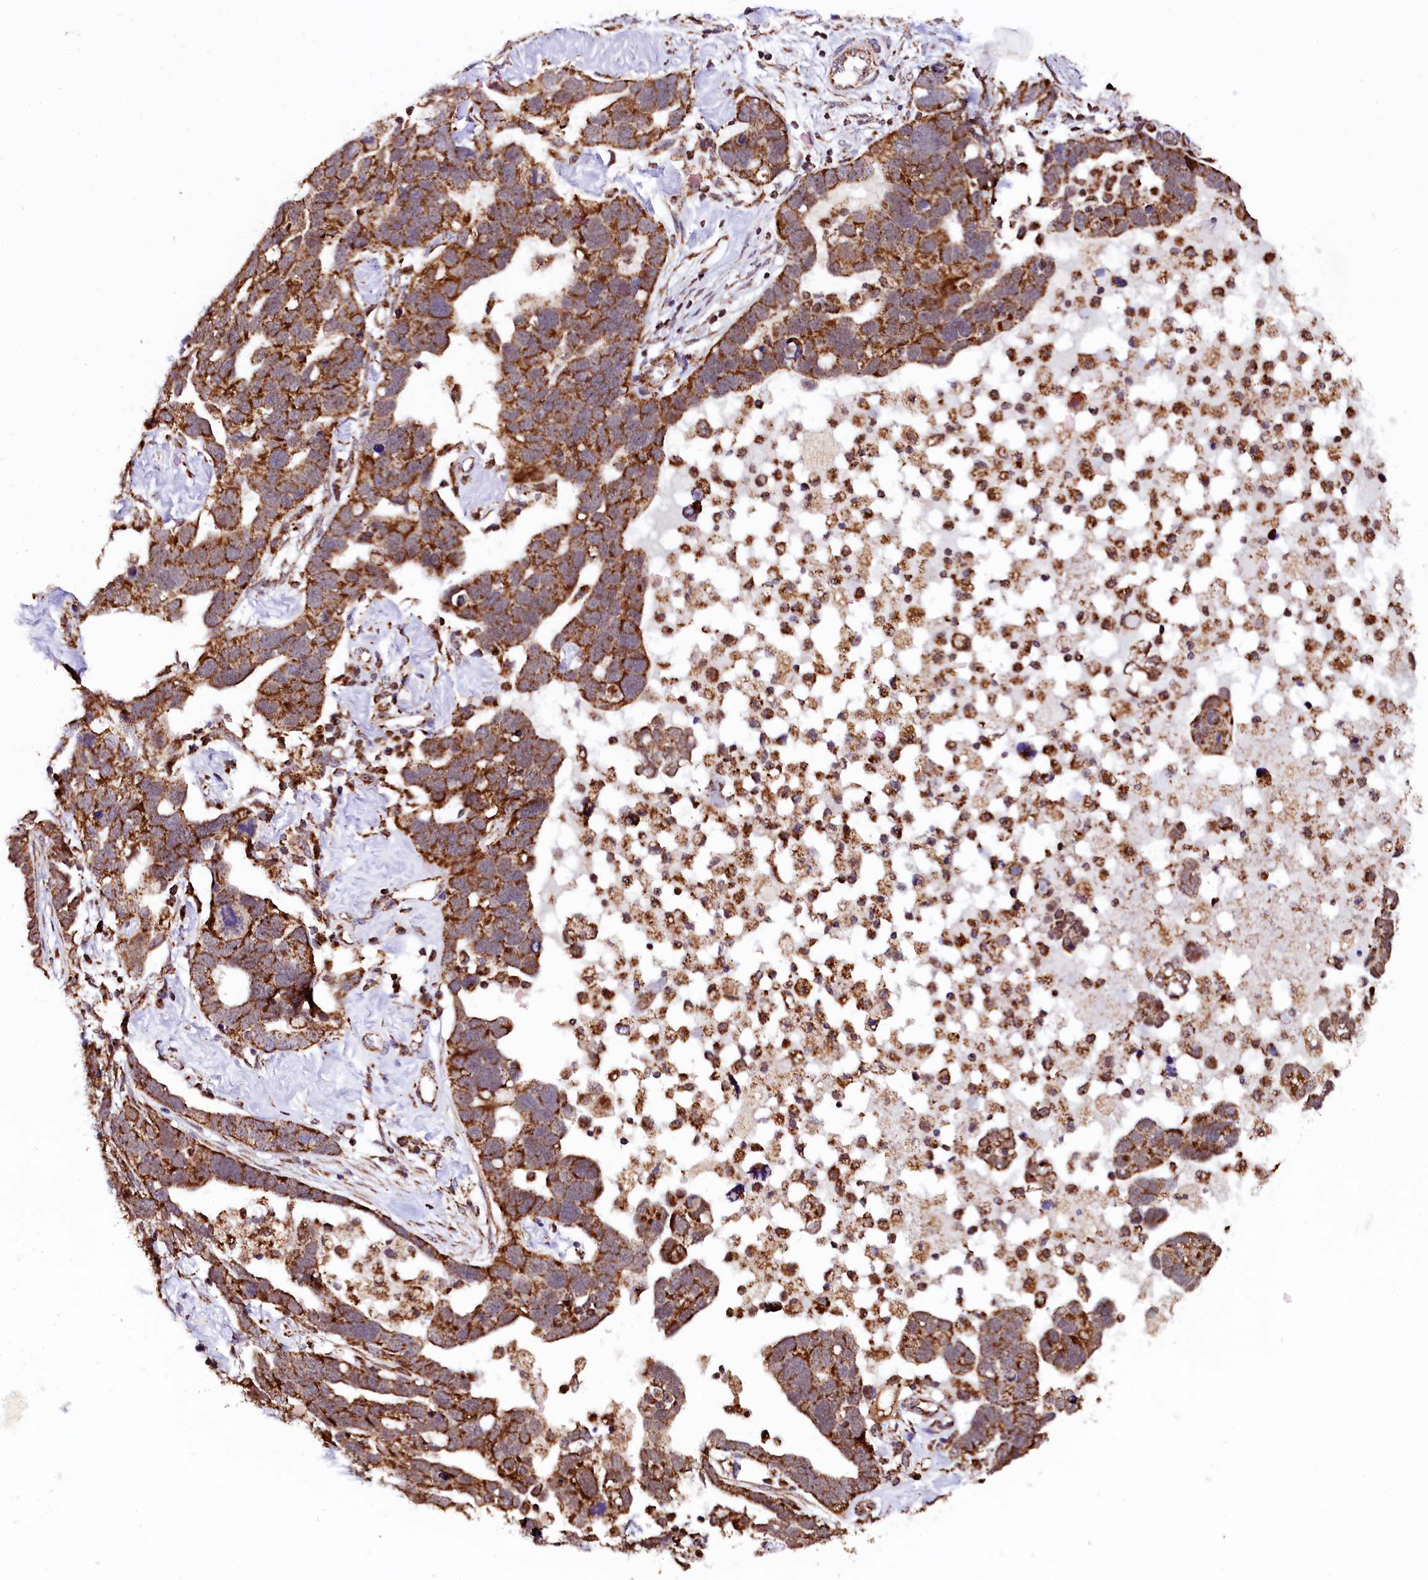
{"staining": {"intensity": "strong", "quantity": ">75%", "location": "cytoplasmic/membranous"}, "tissue": "ovarian cancer", "cell_type": "Tumor cells", "image_type": "cancer", "snomed": [{"axis": "morphology", "description": "Cystadenocarcinoma, serous, NOS"}, {"axis": "topography", "description": "Ovary"}], "caption": "Serous cystadenocarcinoma (ovarian) stained with IHC exhibits strong cytoplasmic/membranous positivity in approximately >75% of tumor cells.", "gene": "KLC2", "patient": {"sex": "female", "age": 54}}